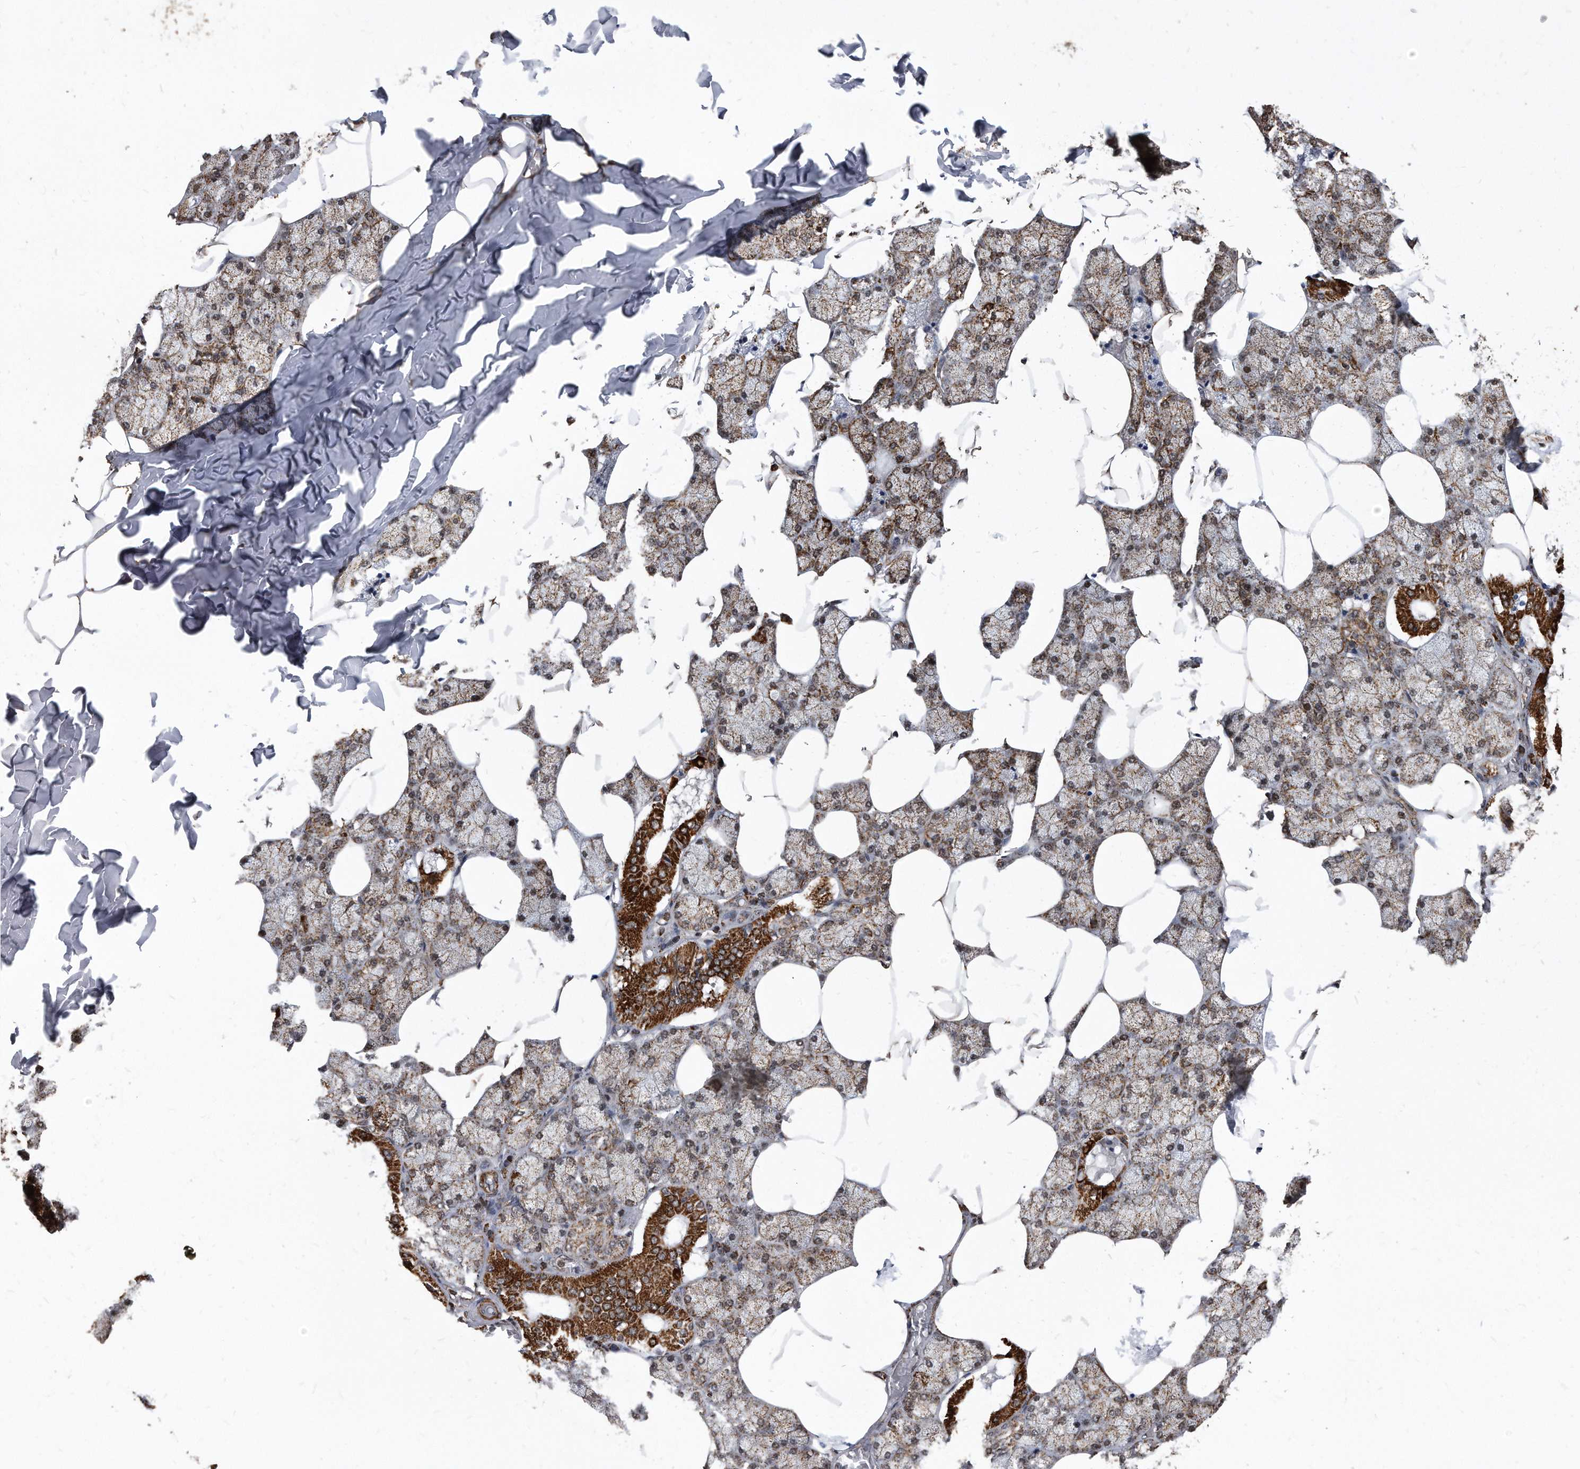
{"staining": {"intensity": "strong", "quantity": "25%-75%", "location": "cytoplasmic/membranous"}, "tissue": "salivary gland", "cell_type": "Glandular cells", "image_type": "normal", "snomed": [{"axis": "morphology", "description": "Normal tissue, NOS"}, {"axis": "topography", "description": "Salivary gland"}], "caption": "This is an image of IHC staining of benign salivary gland, which shows strong expression in the cytoplasmic/membranous of glandular cells.", "gene": "DUSP22", "patient": {"sex": "male", "age": 62}}